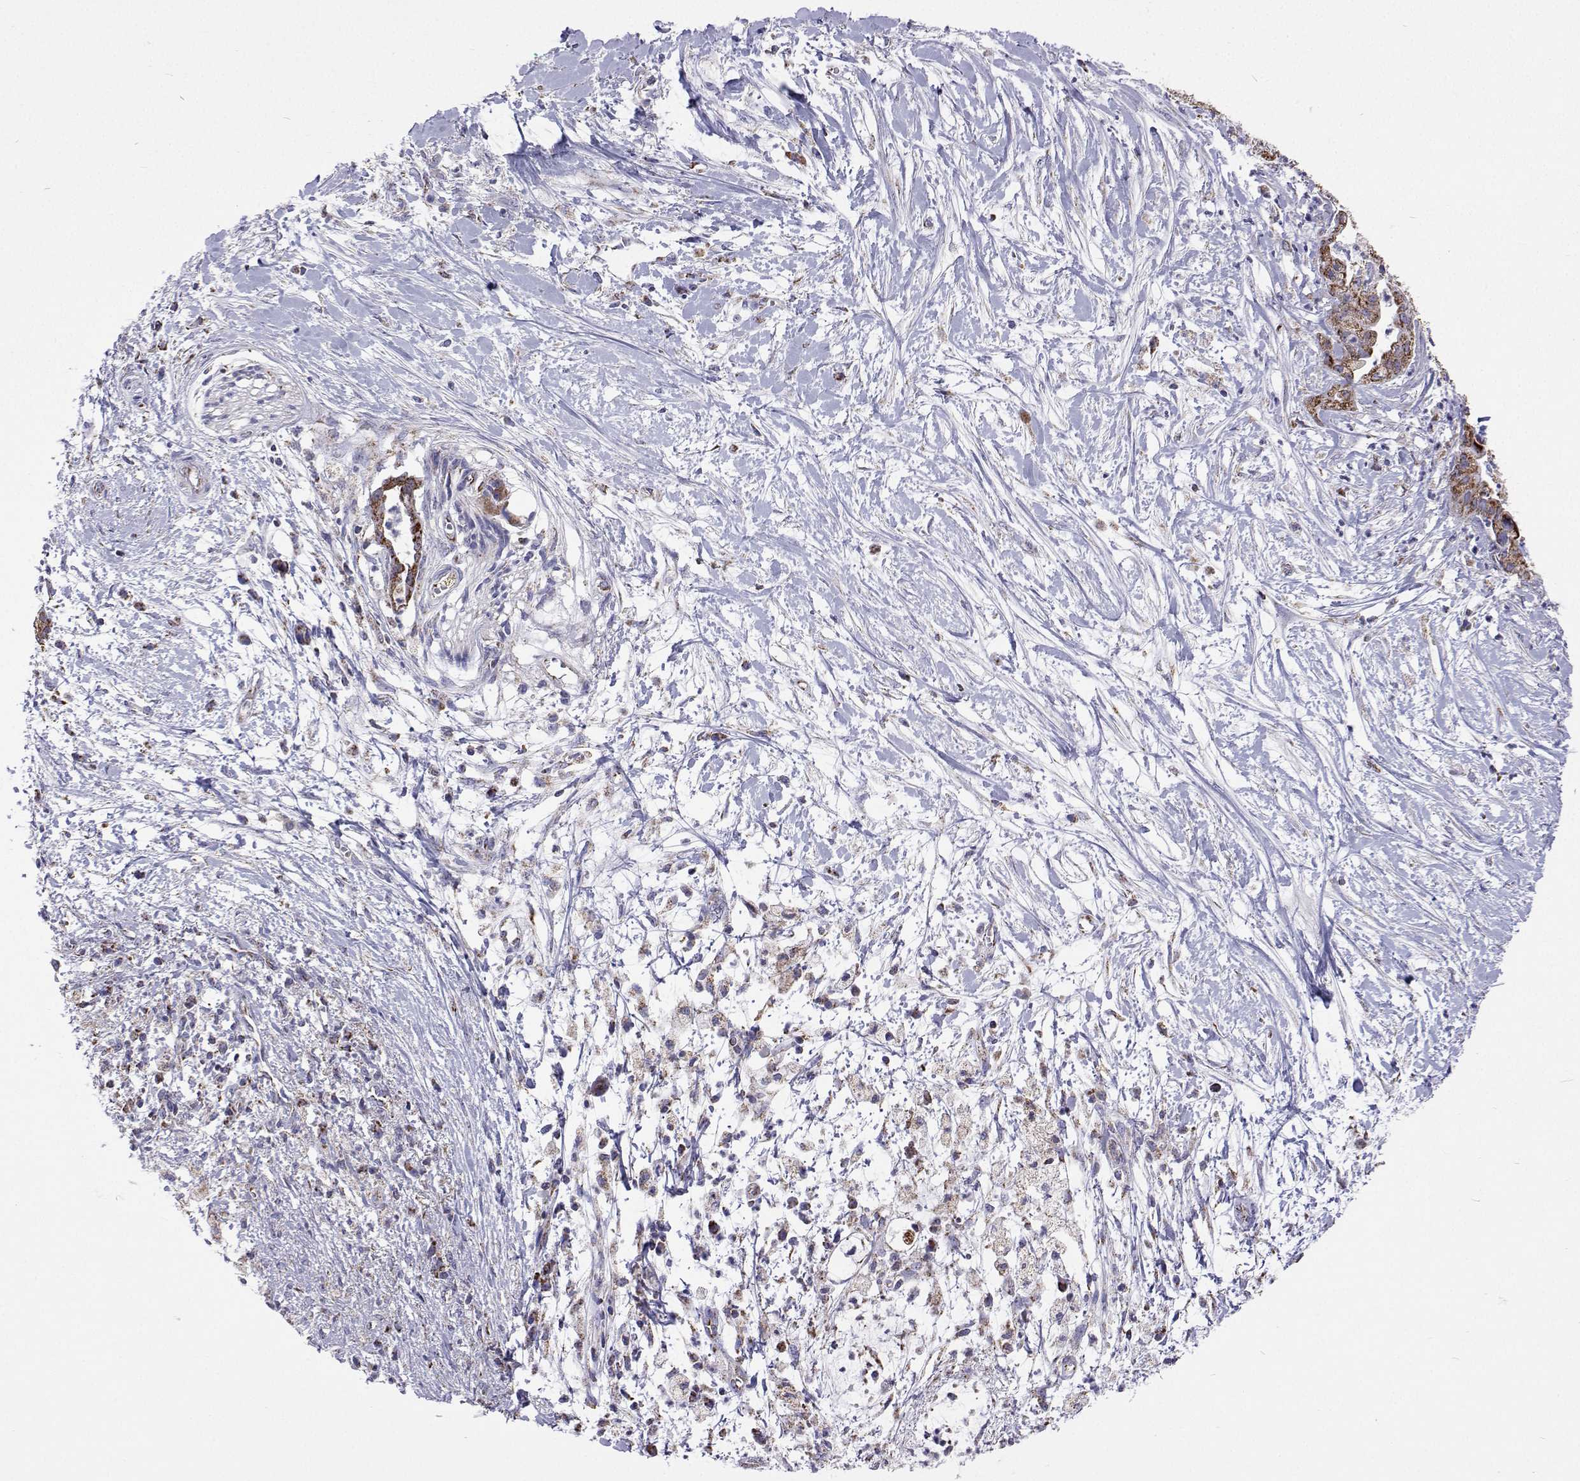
{"staining": {"intensity": "moderate", "quantity": ">75%", "location": "cytoplasmic/membranous"}, "tissue": "pancreatic cancer", "cell_type": "Tumor cells", "image_type": "cancer", "snomed": [{"axis": "morphology", "description": "Normal tissue, NOS"}, {"axis": "morphology", "description": "Adenocarcinoma, NOS"}, {"axis": "topography", "description": "Lymph node"}, {"axis": "topography", "description": "Pancreas"}], "caption": "Tumor cells demonstrate moderate cytoplasmic/membranous positivity in approximately >75% of cells in adenocarcinoma (pancreatic).", "gene": "MCCC2", "patient": {"sex": "female", "age": 58}}